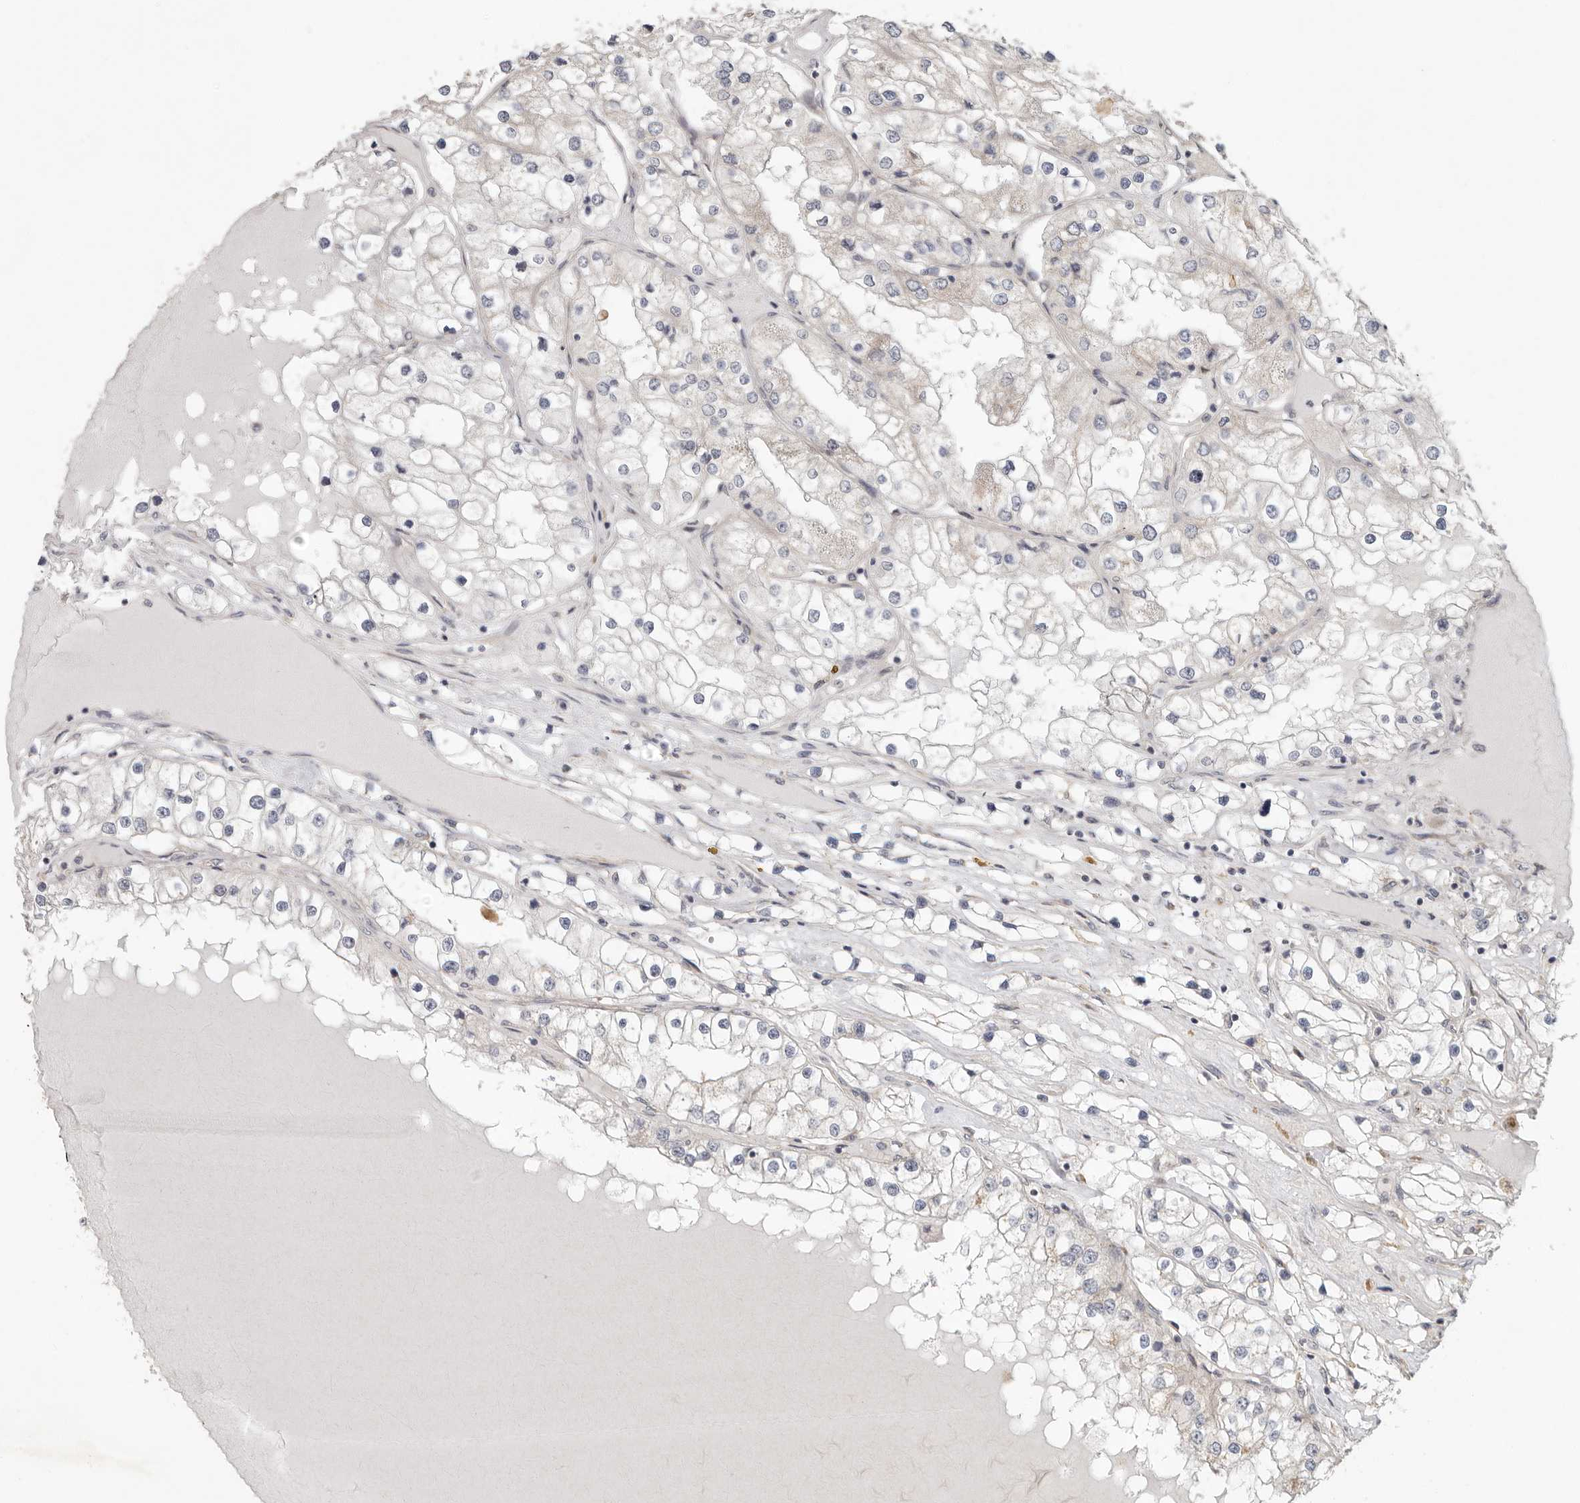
{"staining": {"intensity": "negative", "quantity": "none", "location": "none"}, "tissue": "renal cancer", "cell_type": "Tumor cells", "image_type": "cancer", "snomed": [{"axis": "morphology", "description": "Adenocarcinoma, NOS"}, {"axis": "topography", "description": "Kidney"}], "caption": "Human adenocarcinoma (renal) stained for a protein using IHC exhibits no expression in tumor cells.", "gene": "UNK", "patient": {"sex": "male", "age": 68}}